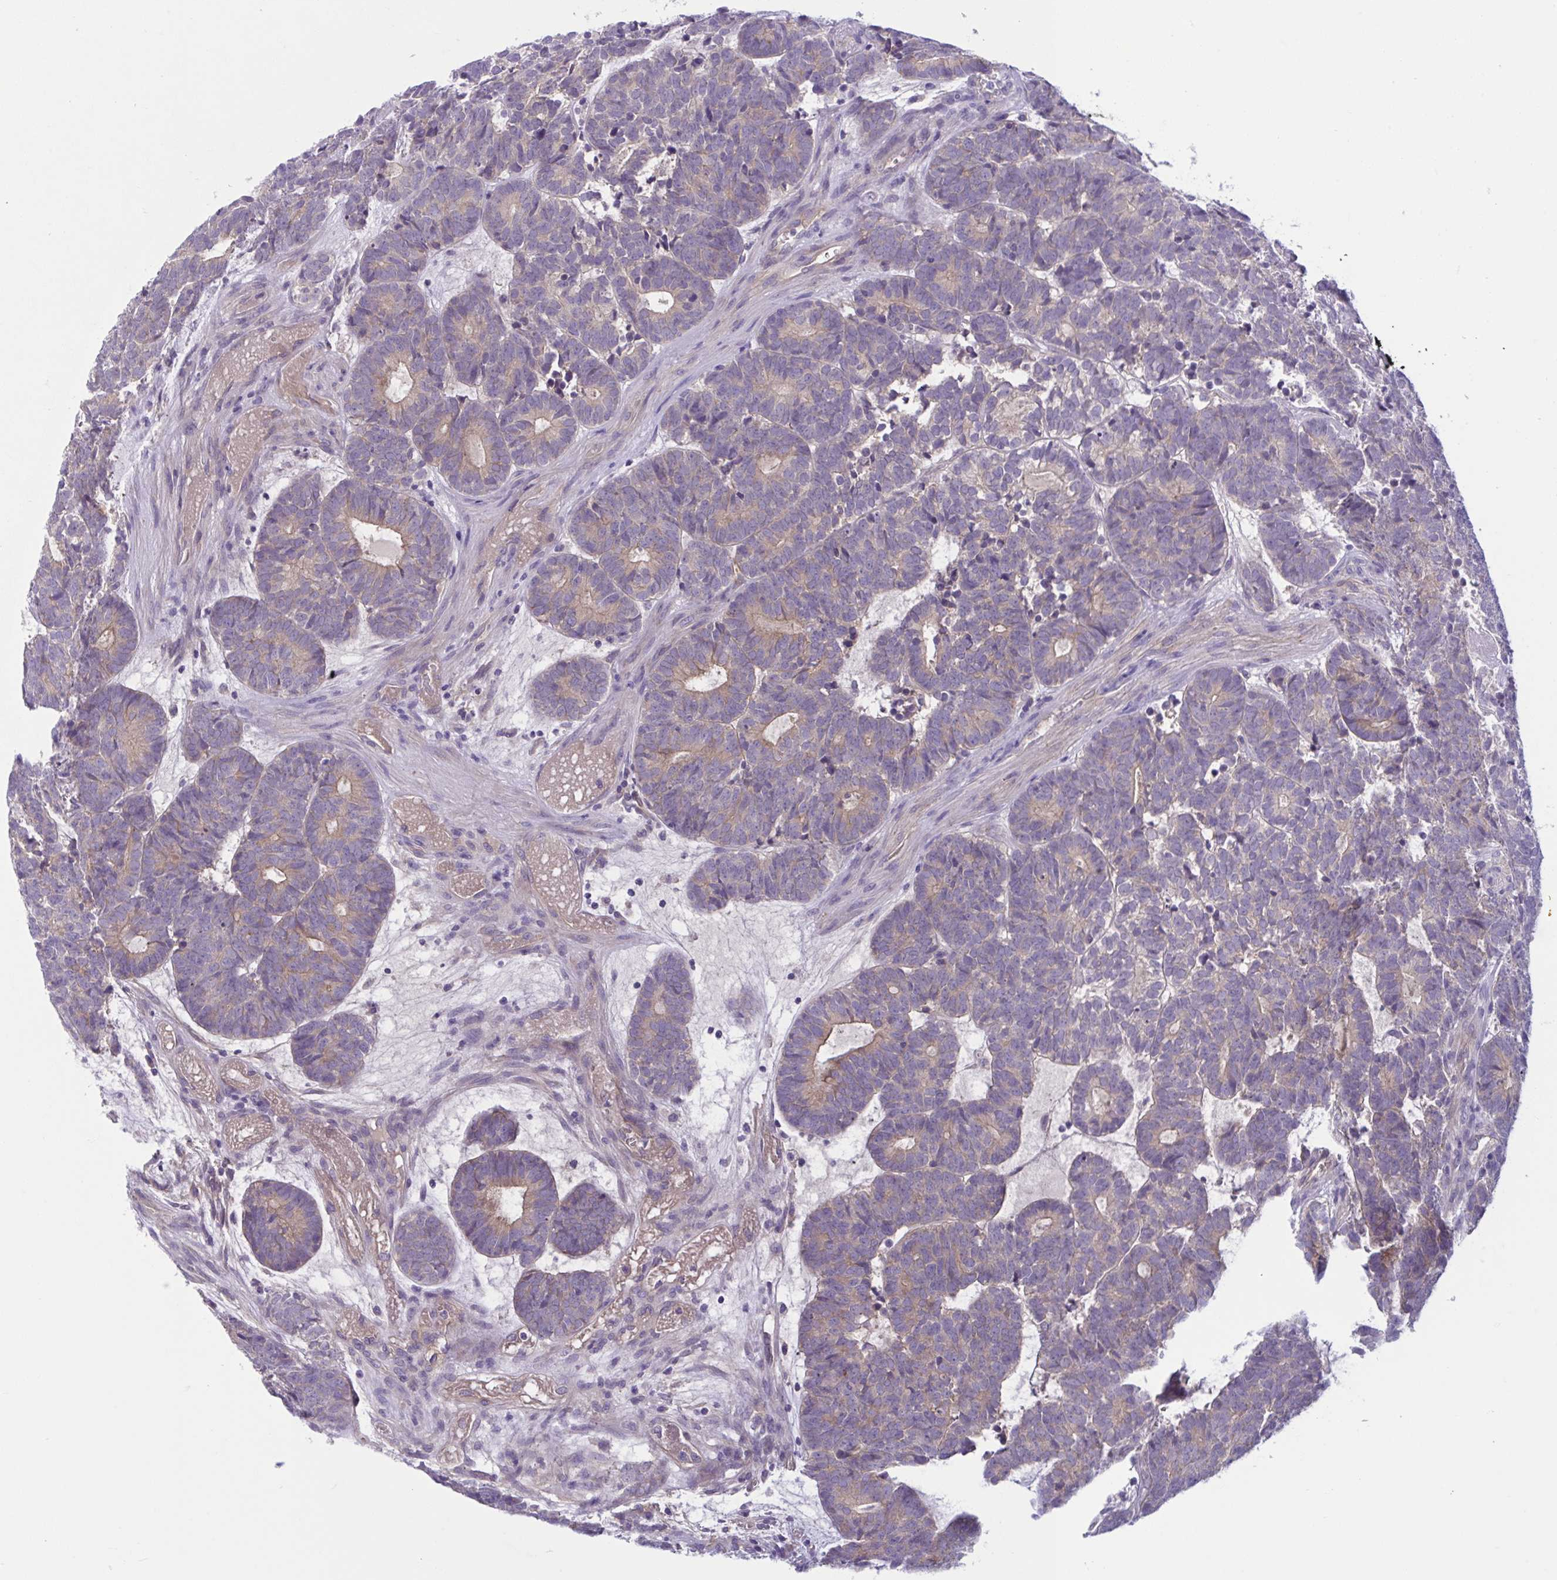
{"staining": {"intensity": "weak", "quantity": "25%-75%", "location": "cytoplasmic/membranous"}, "tissue": "head and neck cancer", "cell_type": "Tumor cells", "image_type": "cancer", "snomed": [{"axis": "morphology", "description": "Adenocarcinoma, NOS"}, {"axis": "topography", "description": "Head-Neck"}], "caption": "A high-resolution photomicrograph shows immunohistochemistry (IHC) staining of head and neck adenocarcinoma, which reveals weak cytoplasmic/membranous positivity in about 25%-75% of tumor cells. The protein is shown in brown color, while the nuclei are stained blue.", "gene": "TTC7B", "patient": {"sex": "female", "age": 81}}